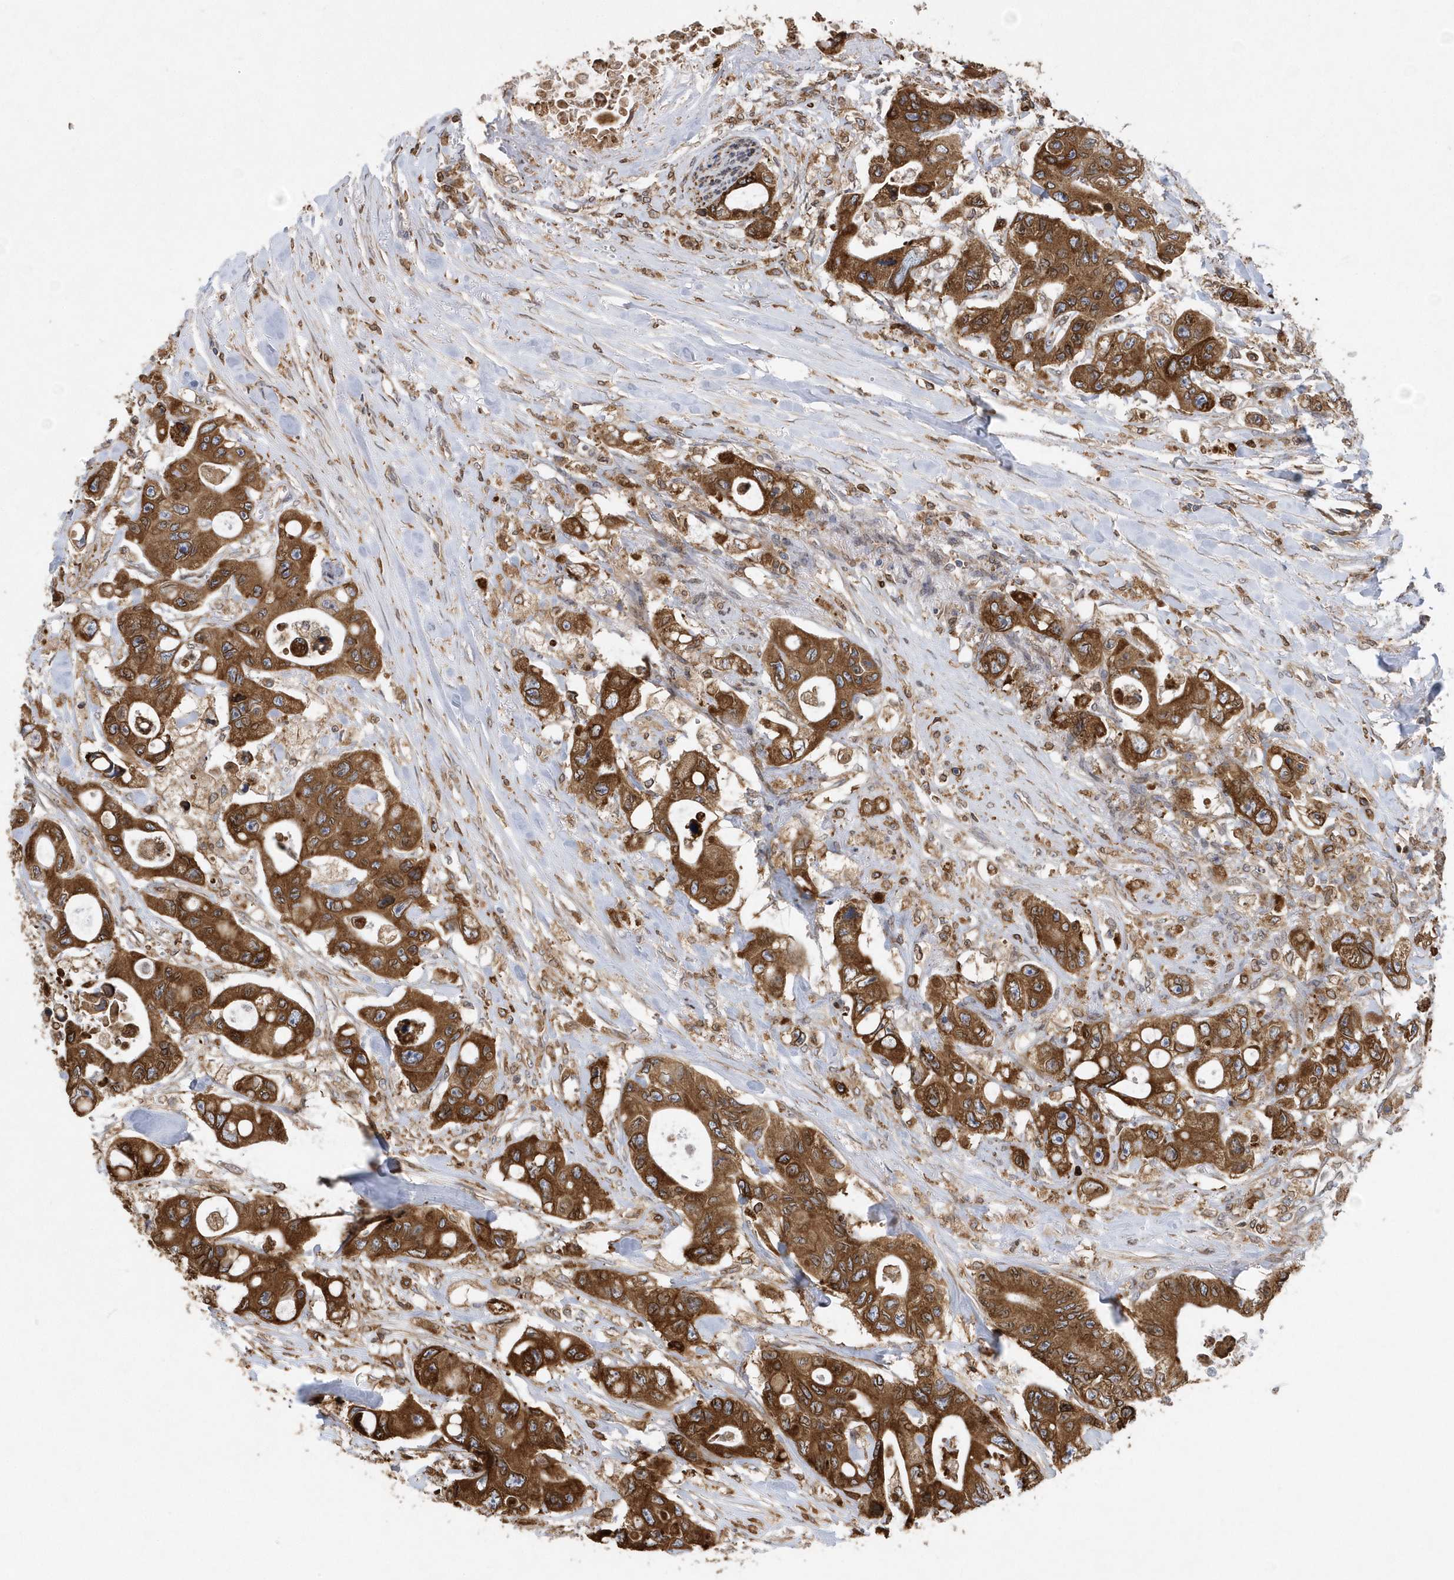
{"staining": {"intensity": "strong", "quantity": ">75%", "location": "cytoplasmic/membranous"}, "tissue": "colorectal cancer", "cell_type": "Tumor cells", "image_type": "cancer", "snomed": [{"axis": "morphology", "description": "Adenocarcinoma, NOS"}, {"axis": "topography", "description": "Colon"}], "caption": "Immunohistochemistry photomicrograph of colorectal cancer (adenocarcinoma) stained for a protein (brown), which displays high levels of strong cytoplasmic/membranous positivity in about >75% of tumor cells.", "gene": "VAMP7", "patient": {"sex": "female", "age": 46}}